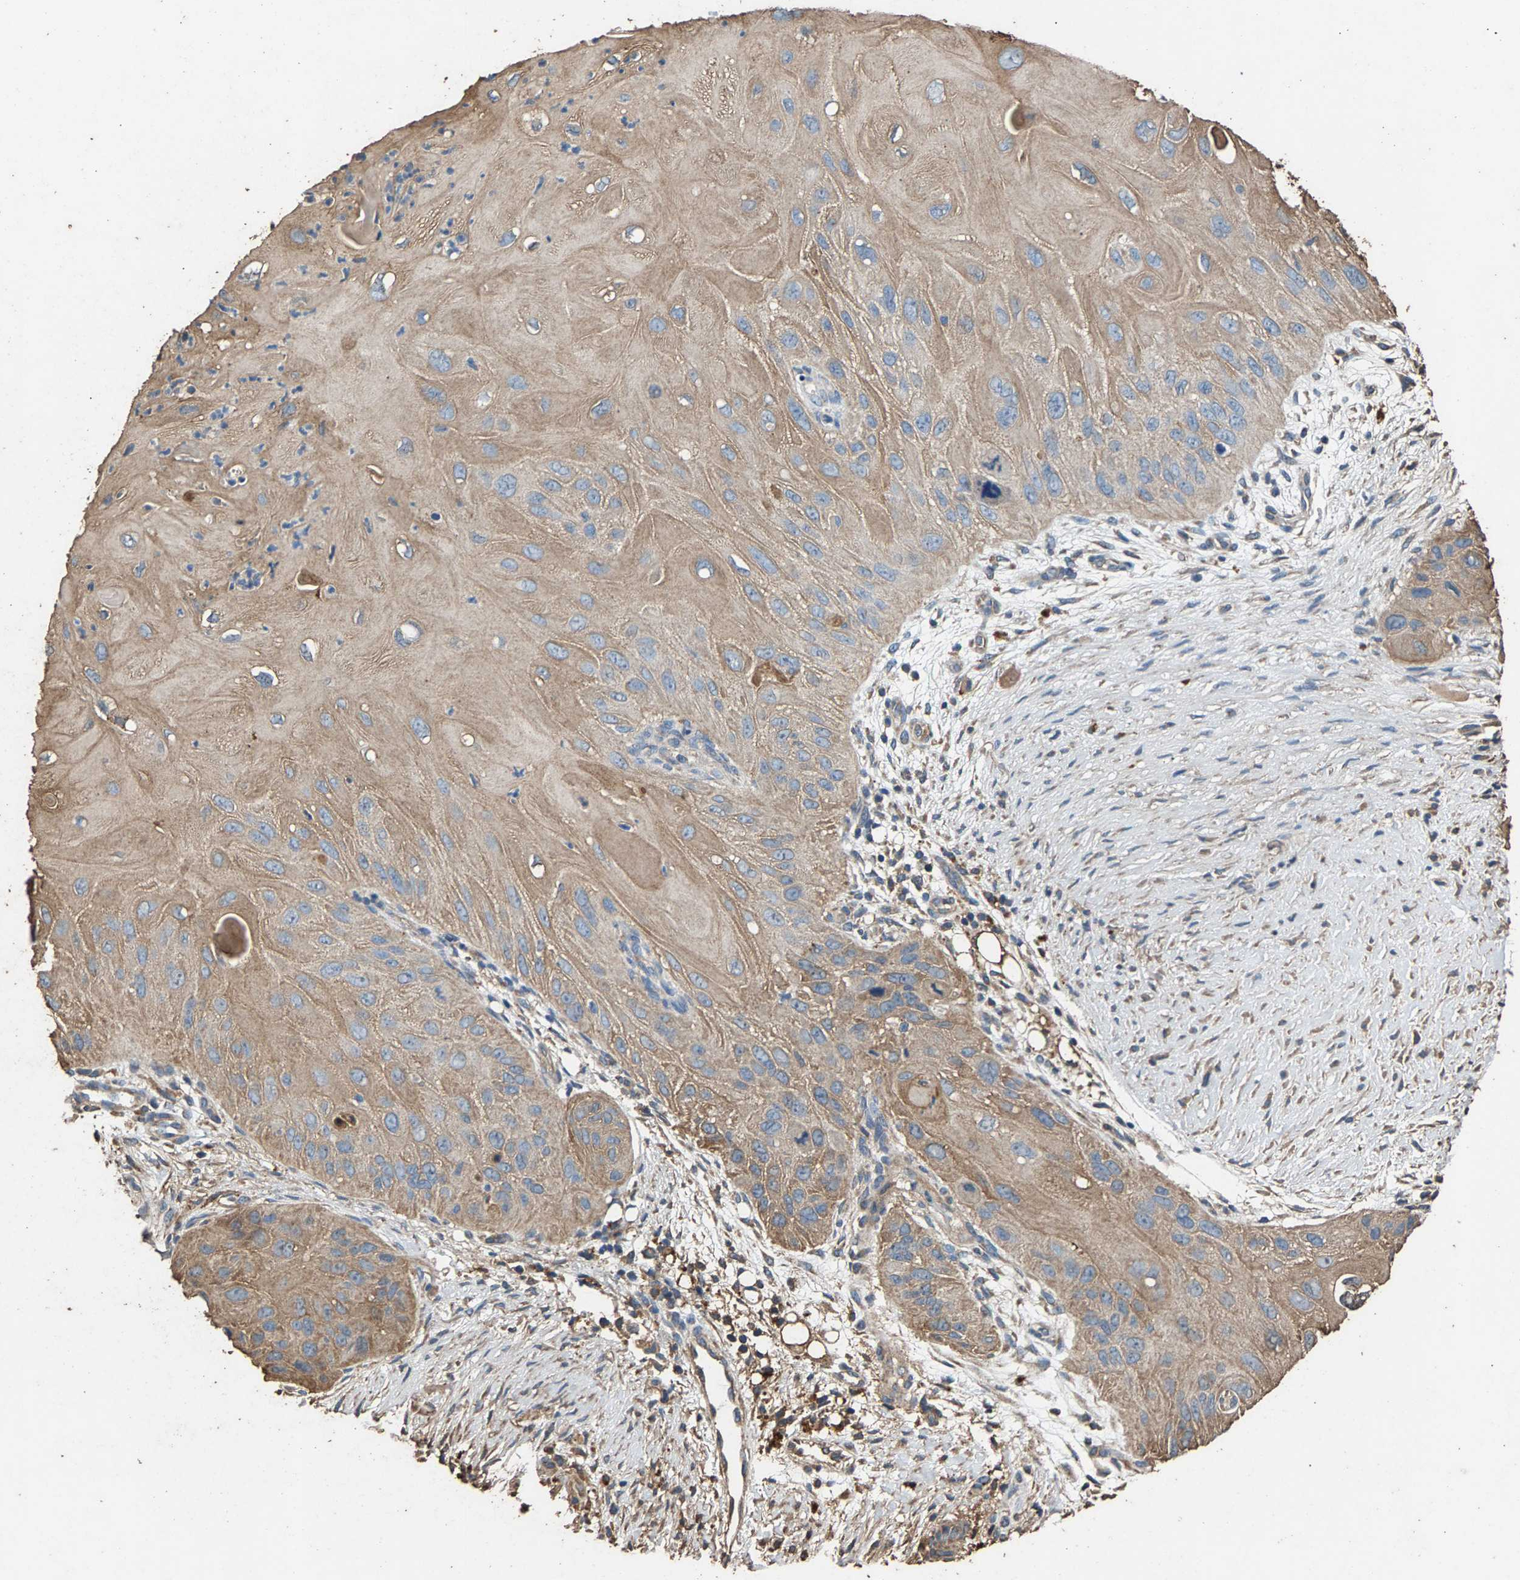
{"staining": {"intensity": "moderate", "quantity": ">75%", "location": "cytoplasmic/membranous"}, "tissue": "skin cancer", "cell_type": "Tumor cells", "image_type": "cancer", "snomed": [{"axis": "morphology", "description": "Squamous cell carcinoma, NOS"}, {"axis": "topography", "description": "Skin"}], "caption": "Immunohistochemistry (IHC) histopathology image of neoplastic tissue: human skin squamous cell carcinoma stained using immunohistochemistry shows medium levels of moderate protein expression localized specifically in the cytoplasmic/membranous of tumor cells, appearing as a cytoplasmic/membranous brown color.", "gene": "MRPL27", "patient": {"sex": "female", "age": 77}}